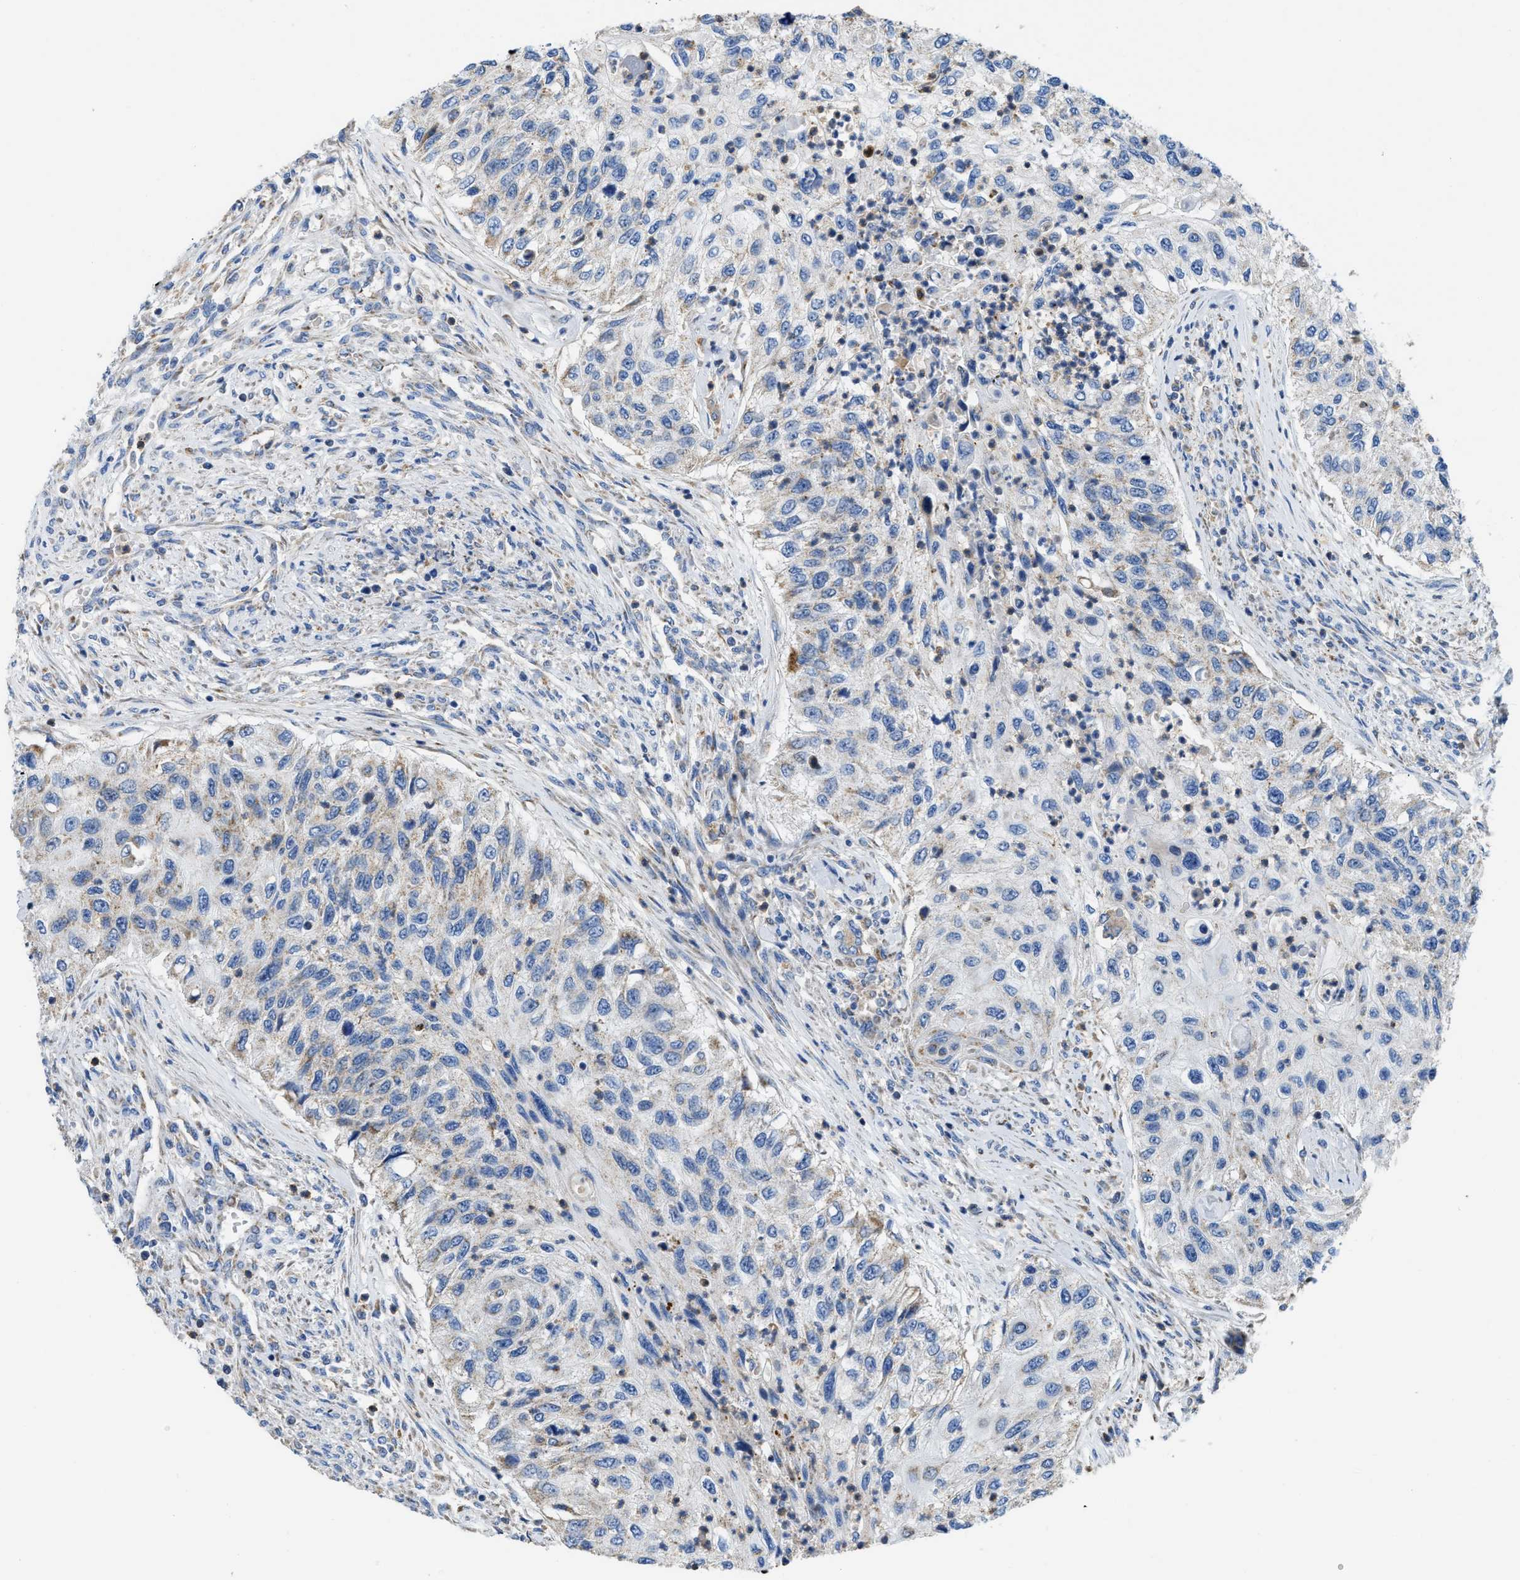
{"staining": {"intensity": "weak", "quantity": "<25%", "location": "cytoplasmic/membranous"}, "tissue": "urothelial cancer", "cell_type": "Tumor cells", "image_type": "cancer", "snomed": [{"axis": "morphology", "description": "Urothelial carcinoma, High grade"}, {"axis": "topography", "description": "Urinary bladder"}], "caption": "This is an IHC histopathology image of human urothelial cancer. There is no staining in tumor cells.", "gene": "SLC25A13", "patient": {"sex": "female", "age": 60}}